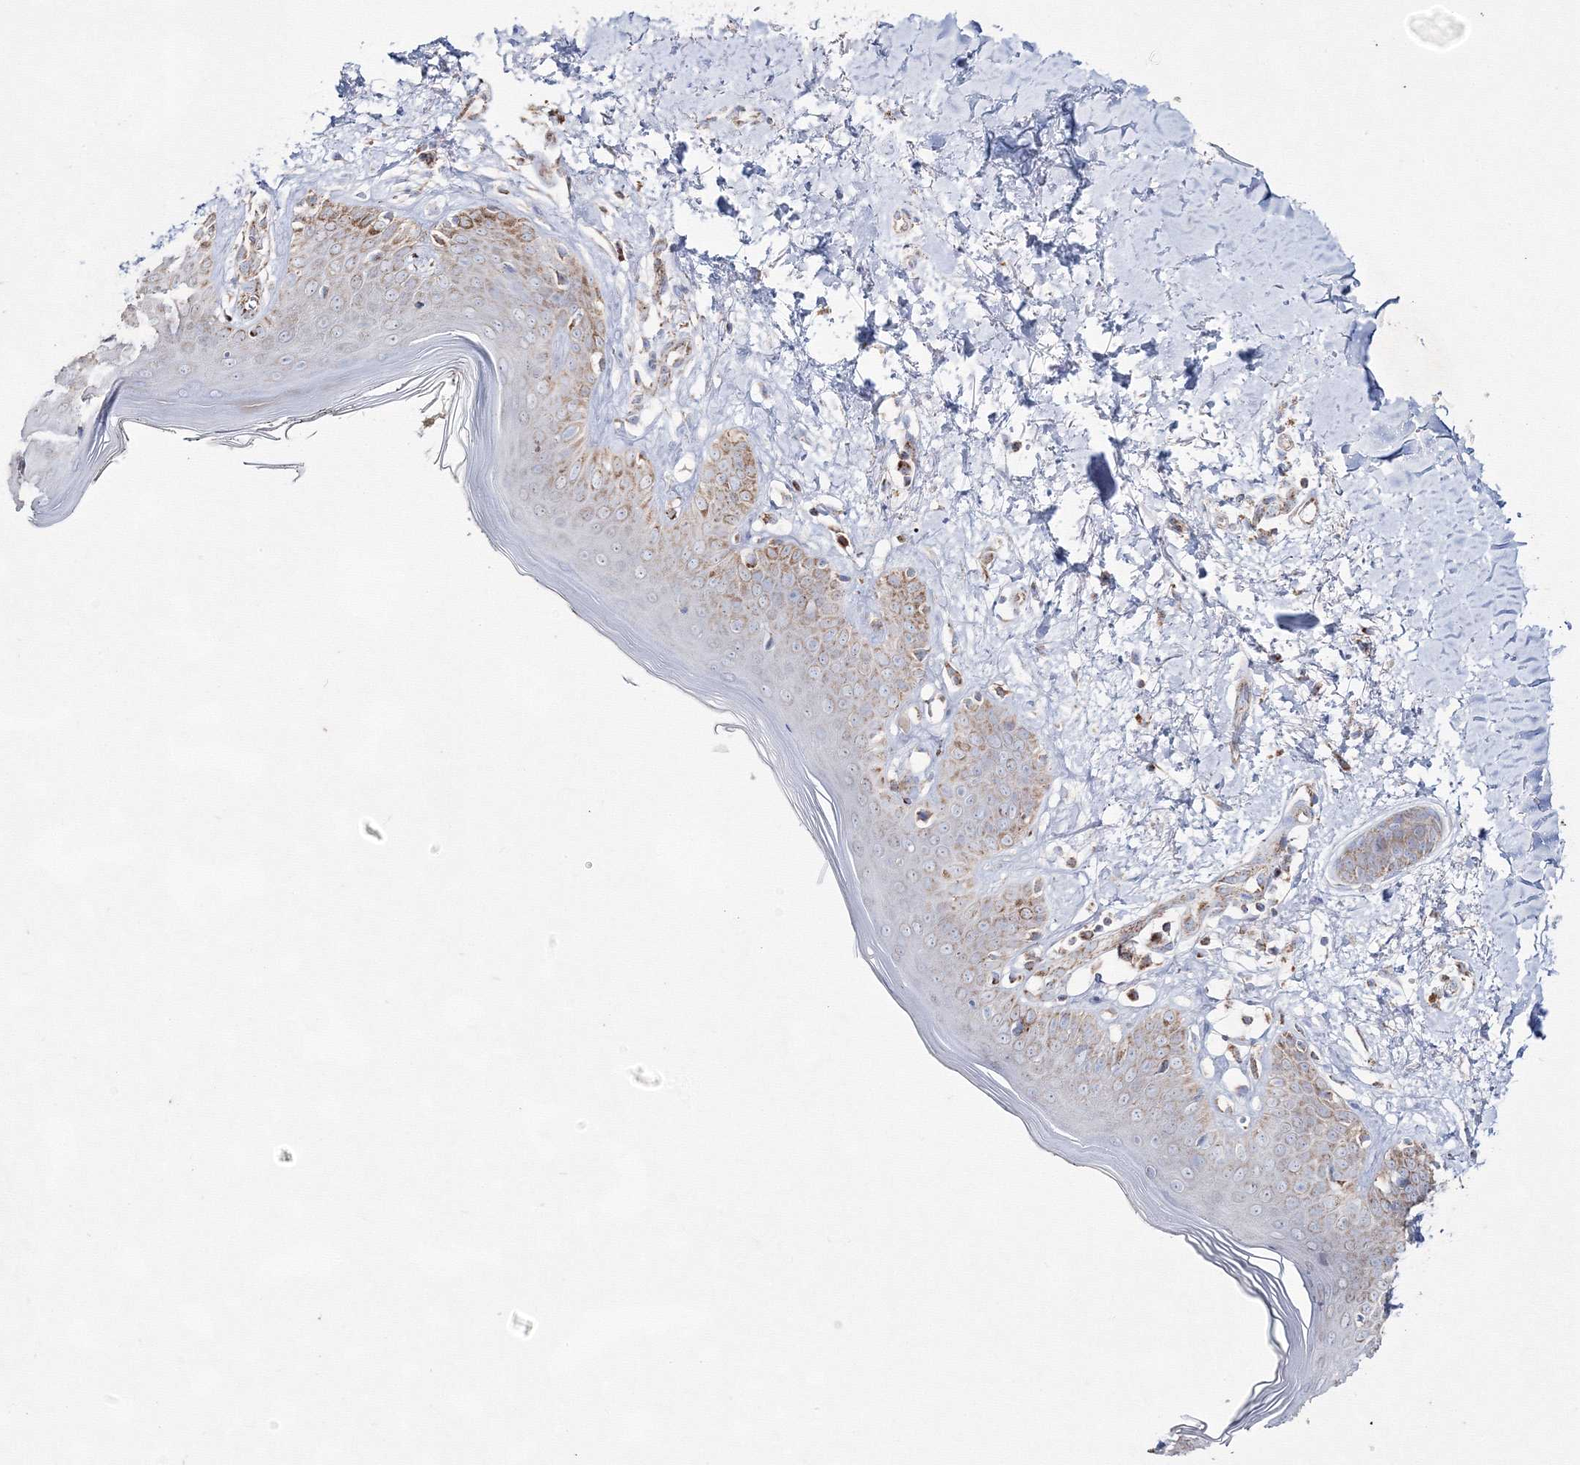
{"staining": {"intensity": "weak", "quantity": ">75%", "location": "cytoplasmic/membranous"}, "tissue": "skin", "cell_type": "Fibroblasts", "image_type": "normal", "snomed": [{"axis": "morphology", "description": "Normal tissue, NOS"}, {"axis": "topography", "description": "Skin"}], "caption": "Immunohistochemistry (IHC) micrograph of normal skin: human skin stained using immunohistochemistry (IHC) displays low levels of weak protein expression localized specifically in the cytoplasmic/membranous of fibroblasts, appearing as a cytoplasmic/membranous brown color.", "gene": "IGSF9", "patient": {"sex": "female", "age": 64}}